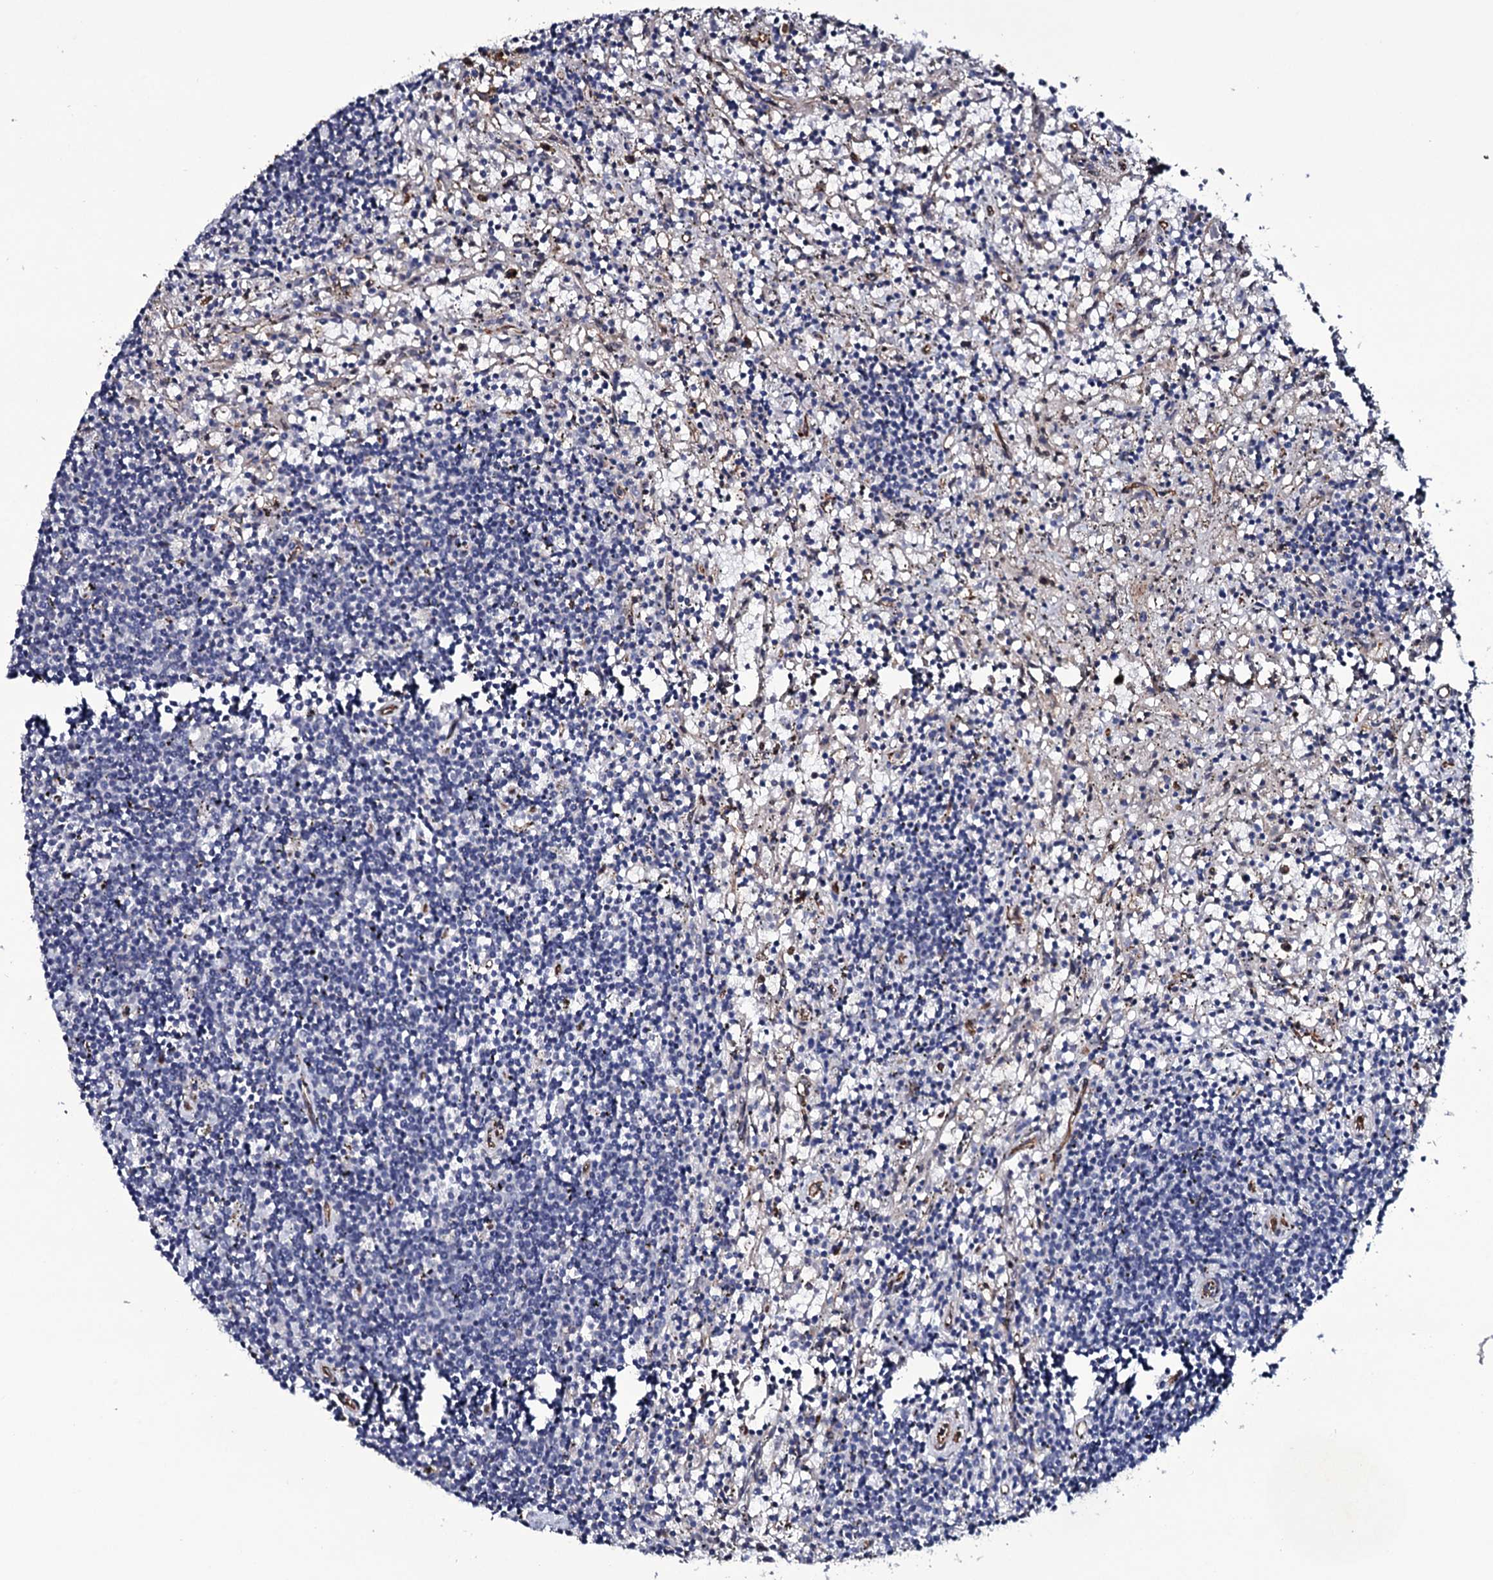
{"staining": {"intensity": "negative", "quantity": "none", "location": "none"}, "tissue": "lymphoma", "cell_type": "Tumor cells", "image_type": "cancer", "snomed": [{"axis": "morphology", "description": "Malignant lymphoma, non-Hodgkin's type, Low grade"}, {"axis": "topography", "description": "Spleen"}], "caption": "Low-grade malignant lymphoma, non-Hodgkin's type was stained to show a protein in brown. There is no significant staining in tumor cells.", "gene": "TTC23", "patient": {"sex": "male", "age": 76}}